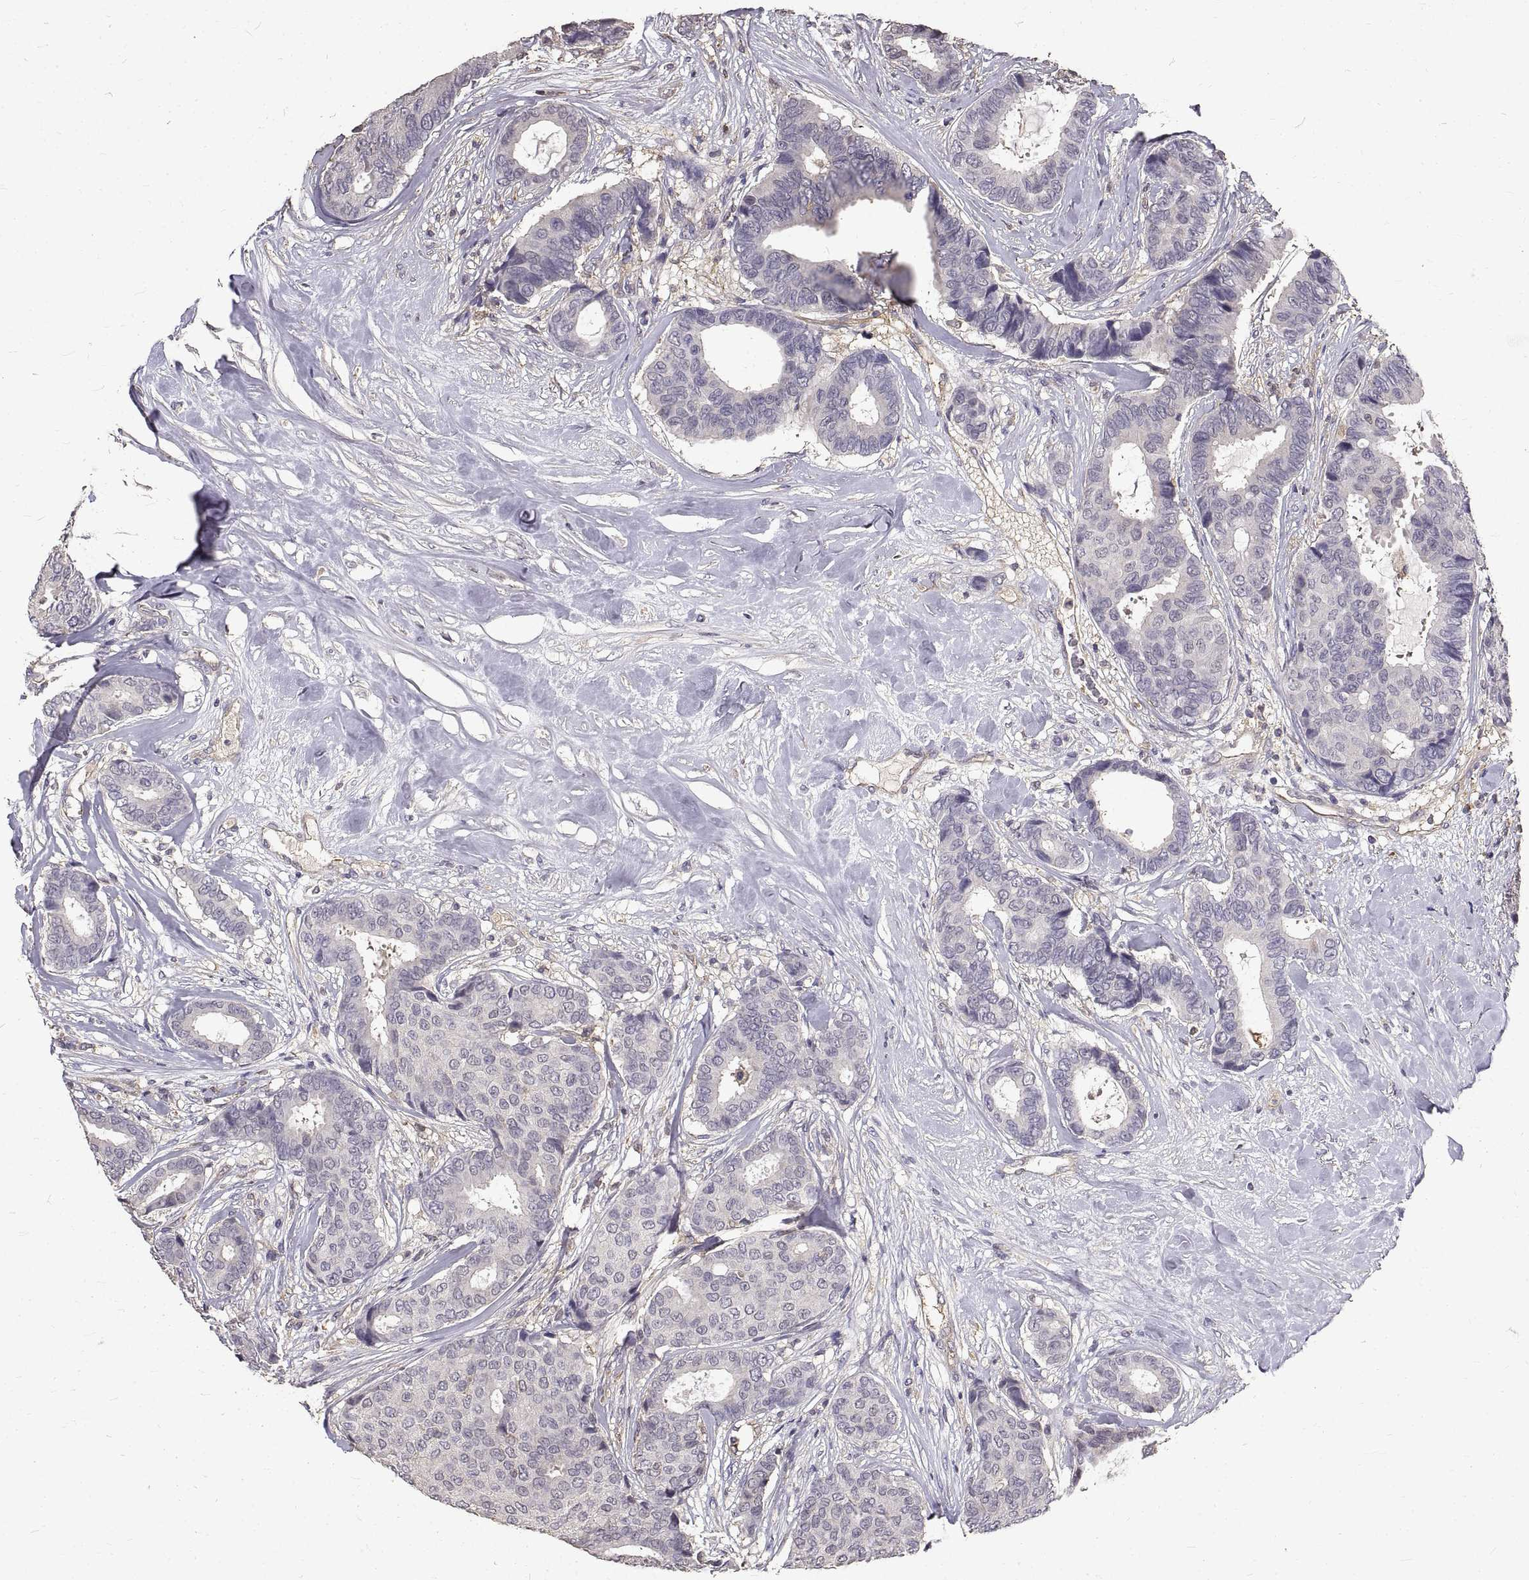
{"staining": {"intensity": "negative", "quantity": "none", "location": "none"}, "tissue": "breast cancer", "cell_type": "Tumor cells", "image_type": "cancer", "snomed": [{"axis": "morphology", "description": "Duct carcinoma"}, {"axis": "topography", "description": "Breast"}], "caption": "DAB immunohistochemical staining of breast cancer (infiltrating ductal carcinoma) shows no significant expression in tumor cells. (Stains: DAB (3,3'-diaminobenzidine) immunohistochemistry (IHC) with hematoxylin counter stain, Microscopy: brightfield microscopy at high magnification).", "gene": "PEA15", "patient": {"sex": "female", "age": 75}}